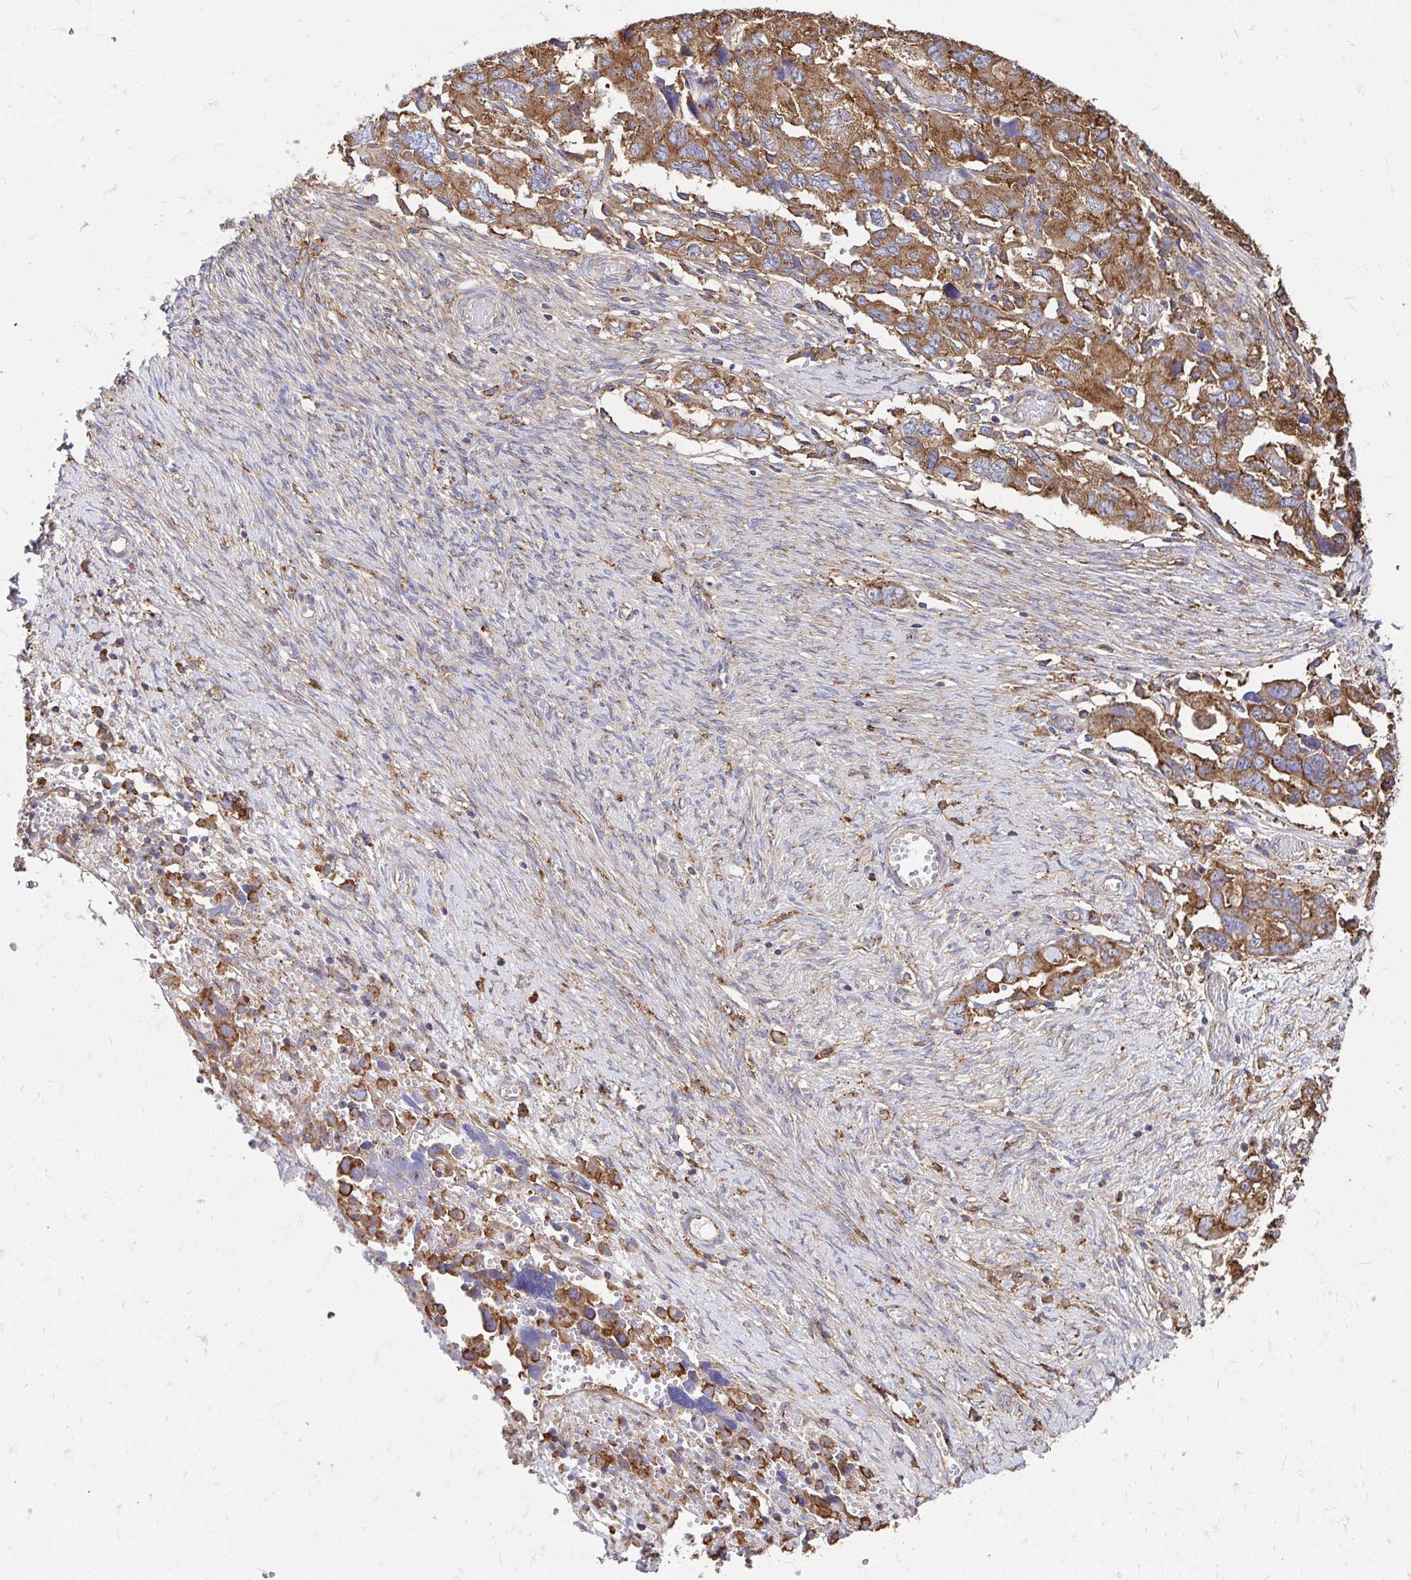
{"staining": {"intensity": "moderate", "quantity": ">75%", "location": "cytoplasmic/membranous"}, "tissue": "ovarian cancer", "cell_type": "Tumor cells", "image_type": "cancer", "snomed": [{"axis": "morphology", "description": "Carcinoma, NOS"}, {"axis": "morphology", "description": "Cystadenocarcinoma, serous, NOS"}, {"axis": "topography", "description": "Ovary"}], "caption": "Ovarian cancer (serous cystadenocarcinoma) stained for a protein shows moderate cytoplasmic/membranous positivity in tumor cells.", "gene": "CLTC", "patient": {"sex": "female", "age": 69}}